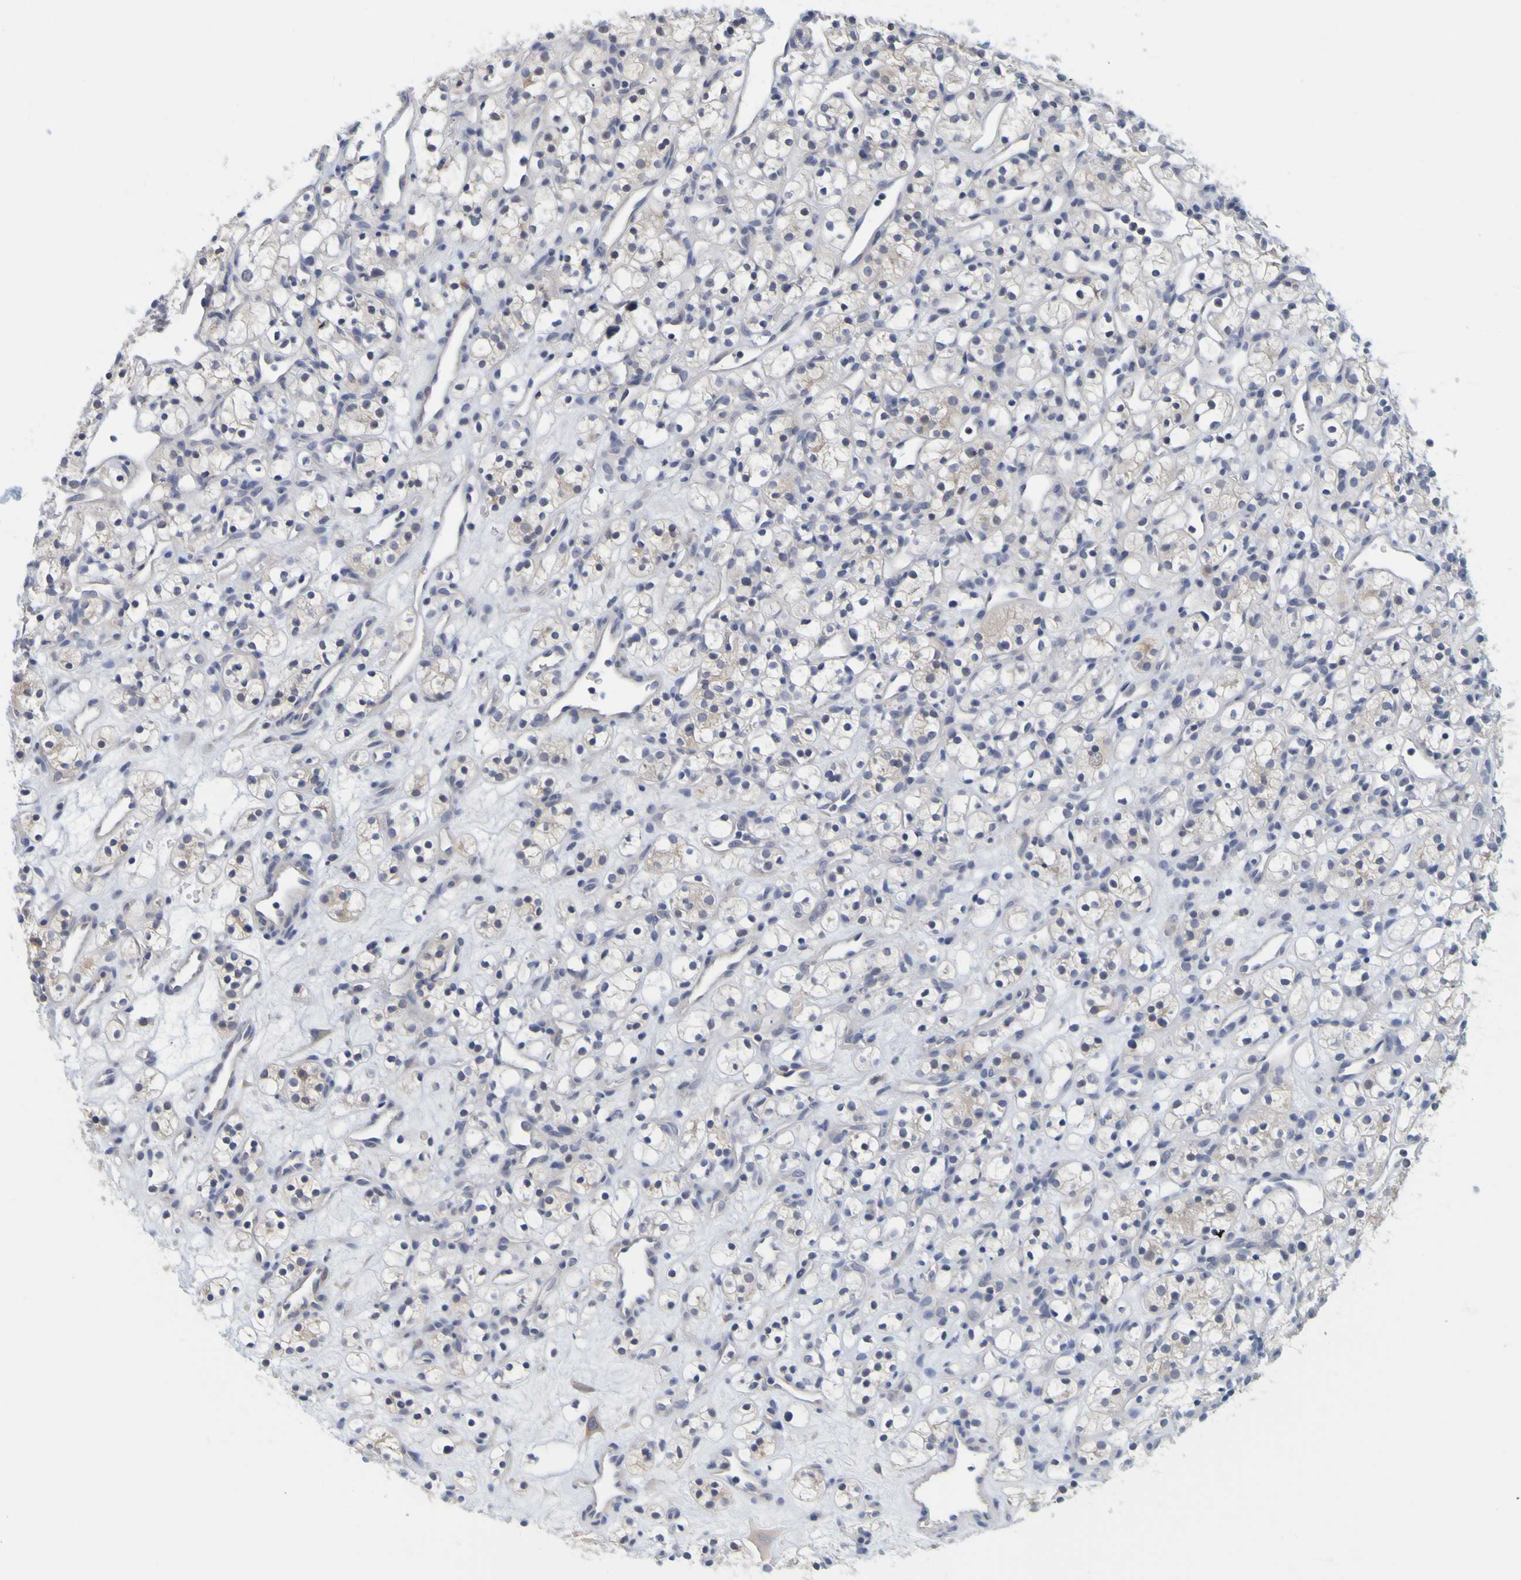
{"staining": {"intensity": "negative", "quantity": "none", "location": "none"}, "tissue": "renal cancer", "cell_type": "Tumor cells", "image_type": "cancer", "snomed": [{"axis": "morphology", "description": "Adenocarcinoma, NOS"}, {"axis": "topography", "description": "Kidney"}], "caption": "Immunohistochemistry of human renal adenocarcinoma reveals no staining in tumor cells.", "gene": "ENDOU", "patient": {"sex": "female", "age": 60}}